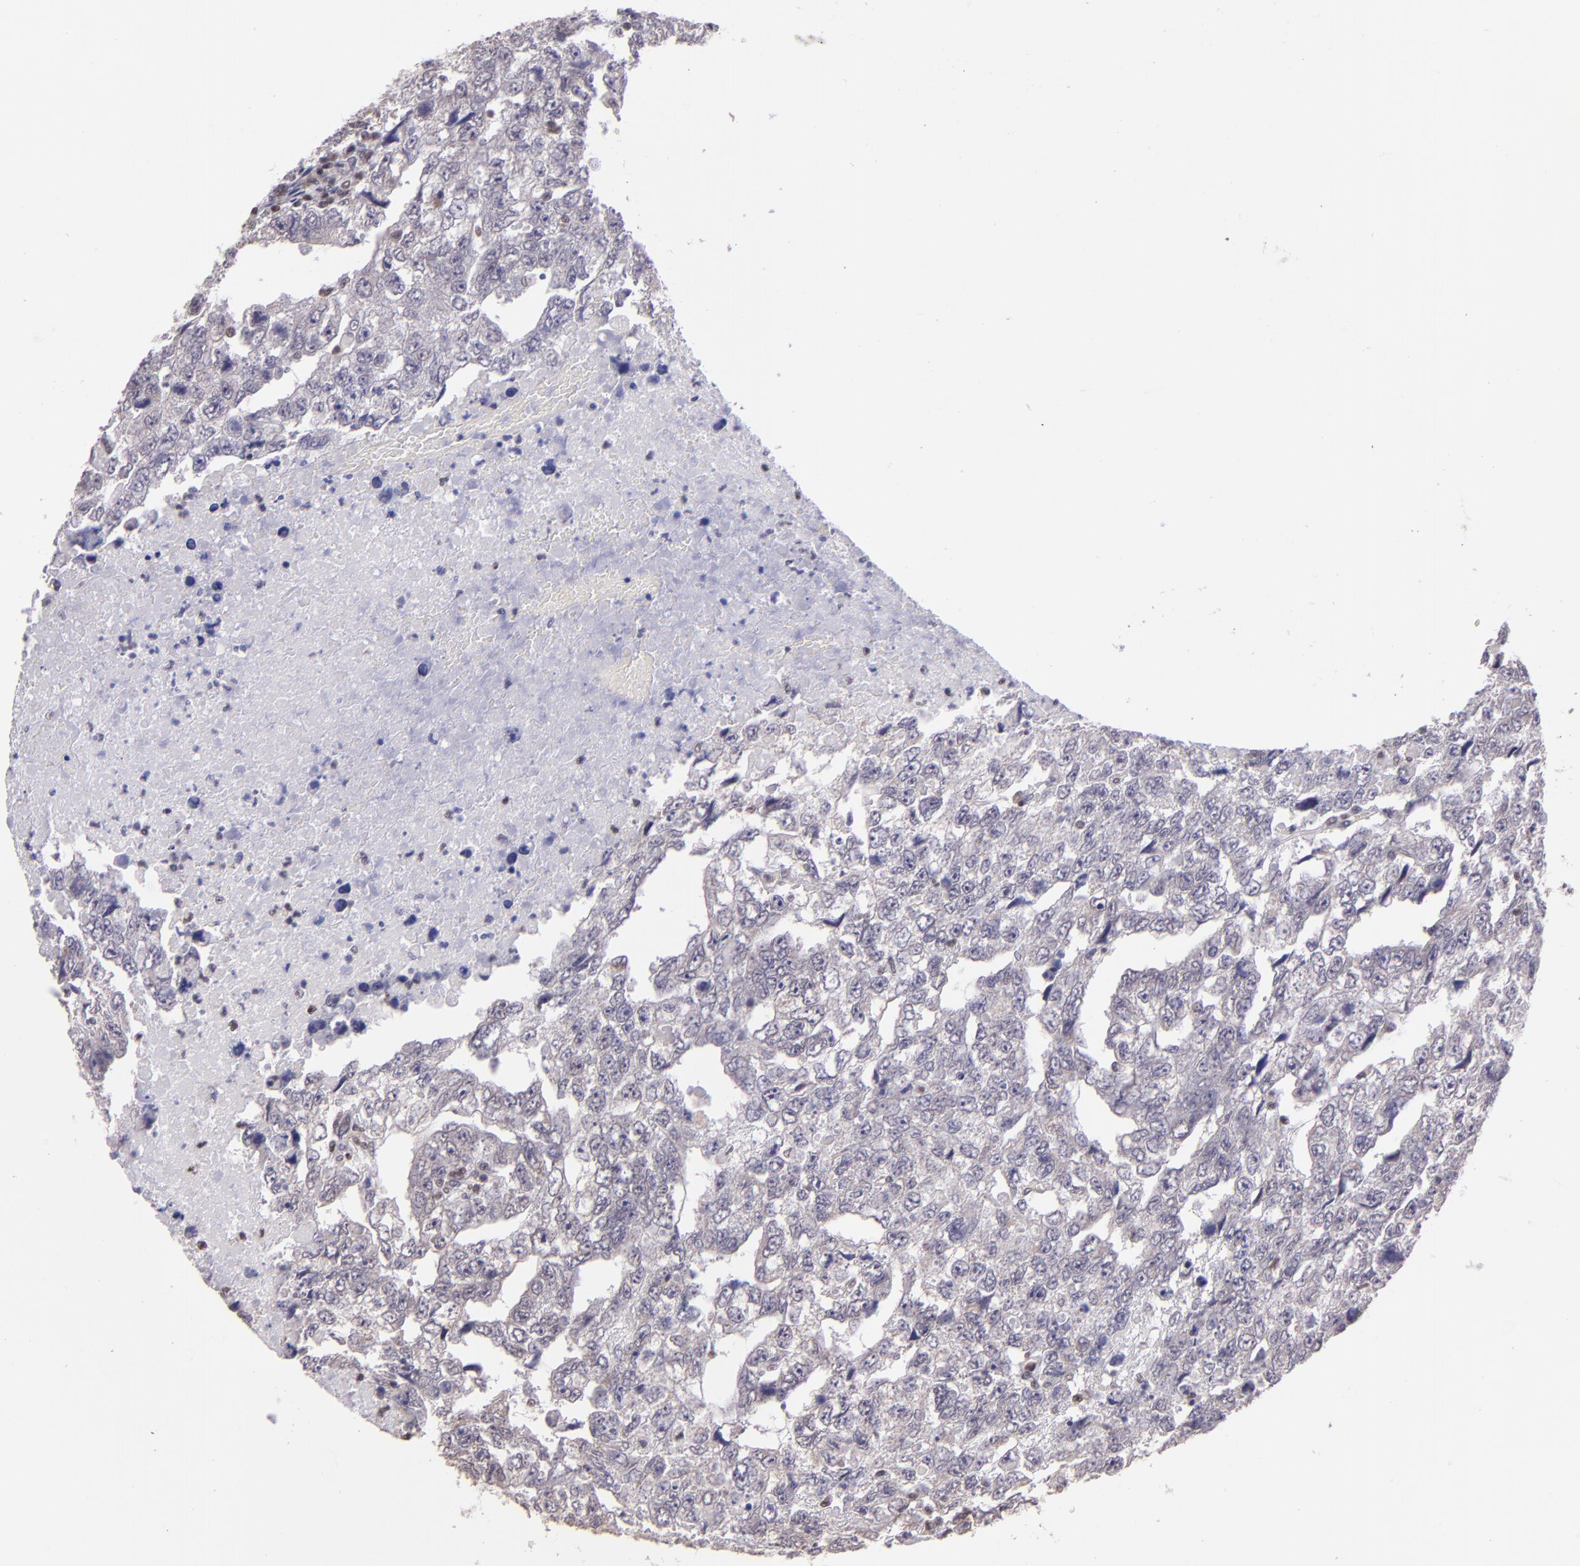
{"staining": {"intensity": "weak", "quantity": "25%-75%", "location": "cytoplasmic/membranous"}, "tissue": "testis cancer", "cell_type": "Tumor cells", "image_type": "cancer", "snomed": [{"axis": "morphology", "description": "Carcinoma, Embryonal, NOS"}, {"axis": "topography", "description": "Testis"}], "caption": "An immunohistochemistry micrograph of neoplastic tissue is shown. Protein staining in brown shows weak cytoplasmic/membranous positivity in testis cancer within tumor cells. (brown staining indicates protein expression, while blue staining denotes nuclei).", "gene": "ELF1", "patient": {"sex": "male", "age": 36}}